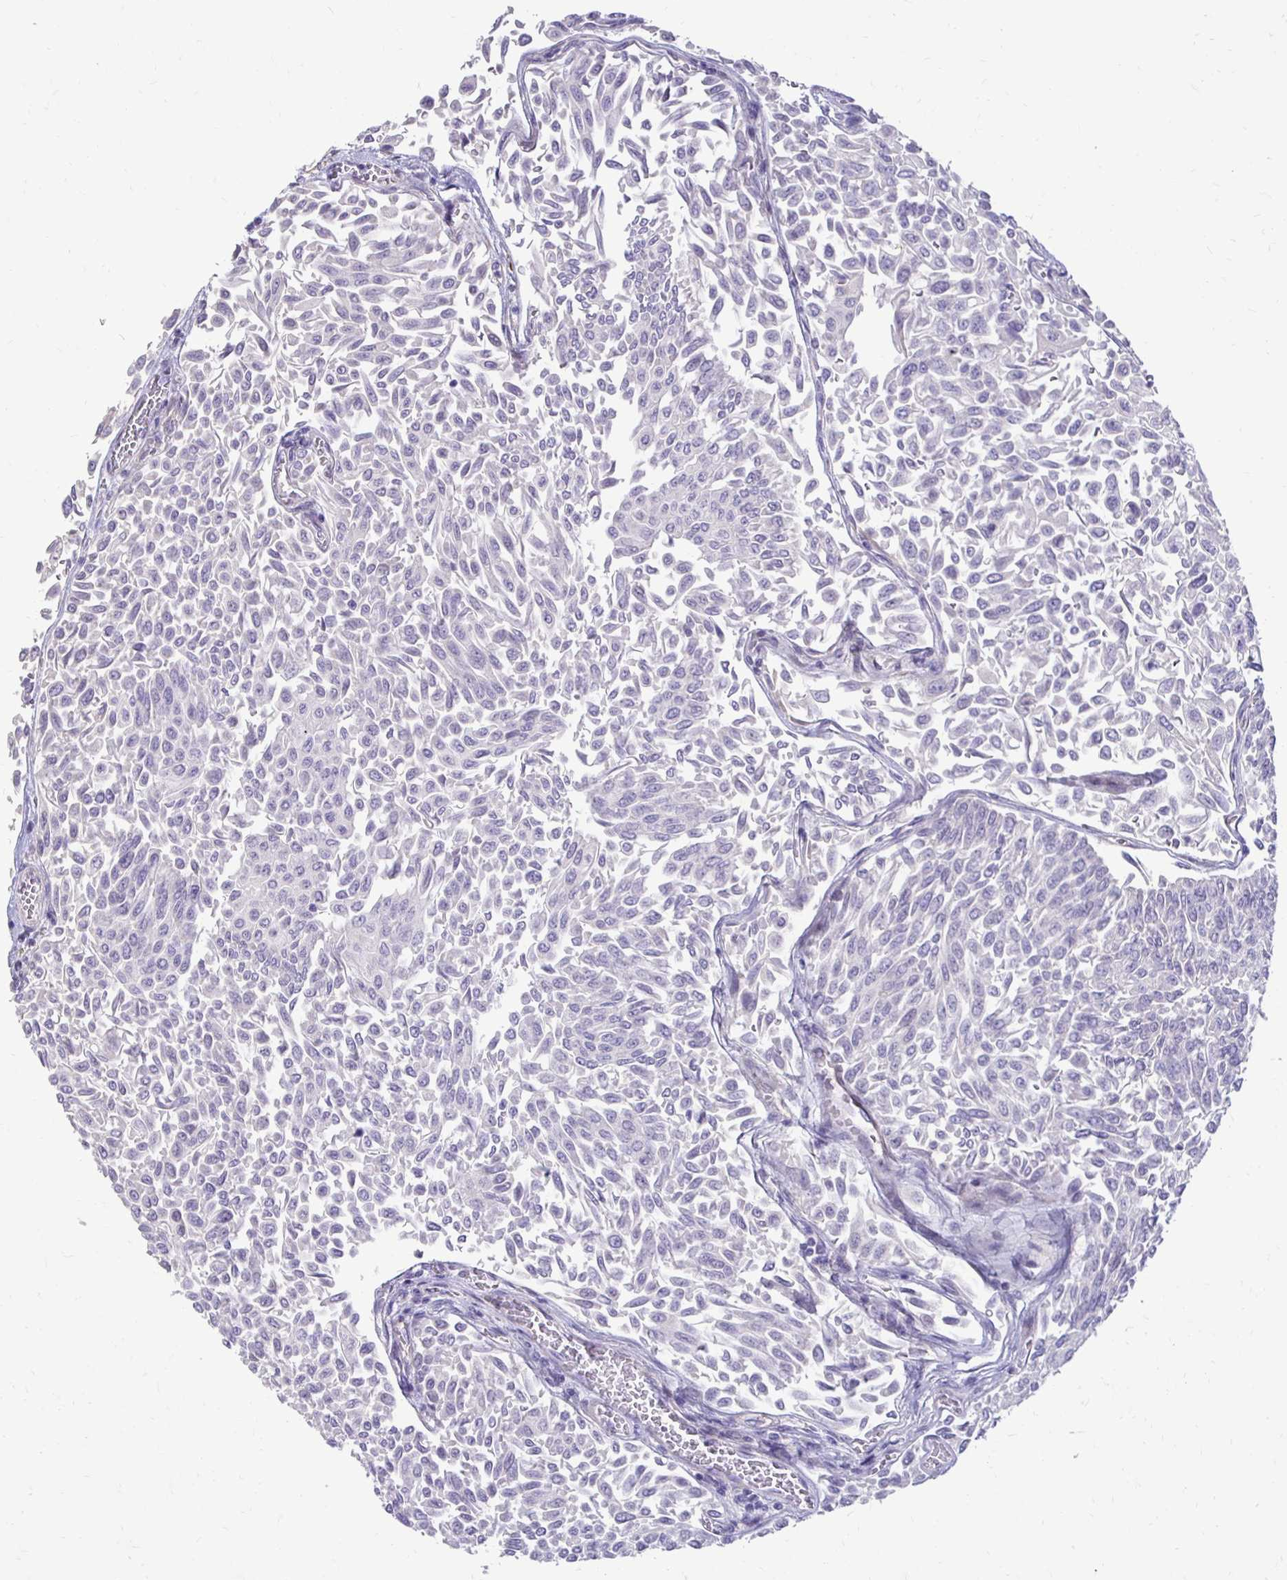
{"staining": {"intensity": "negative", "quantity": "none", "location": "none"}, "tissue": "urothelial cancer", "cell_type": "Tumor cells", "image_type": "cancer", "snomed": [{"axis": "morphology", "description": "Urothelial carcinoma, NOS"}, {"axis": "topography", "description": "Urinary bladder"}], "caption": "Immunohistochemistry (IHC) micrograph of neoplastic tissue: urothelial cancer stained with DAB (3,3'-diaminobenzidine) reveals no significant protein staining in tumor cells.", "gene": "GAS2", "patient": {"sex": "male", "age": 59}}